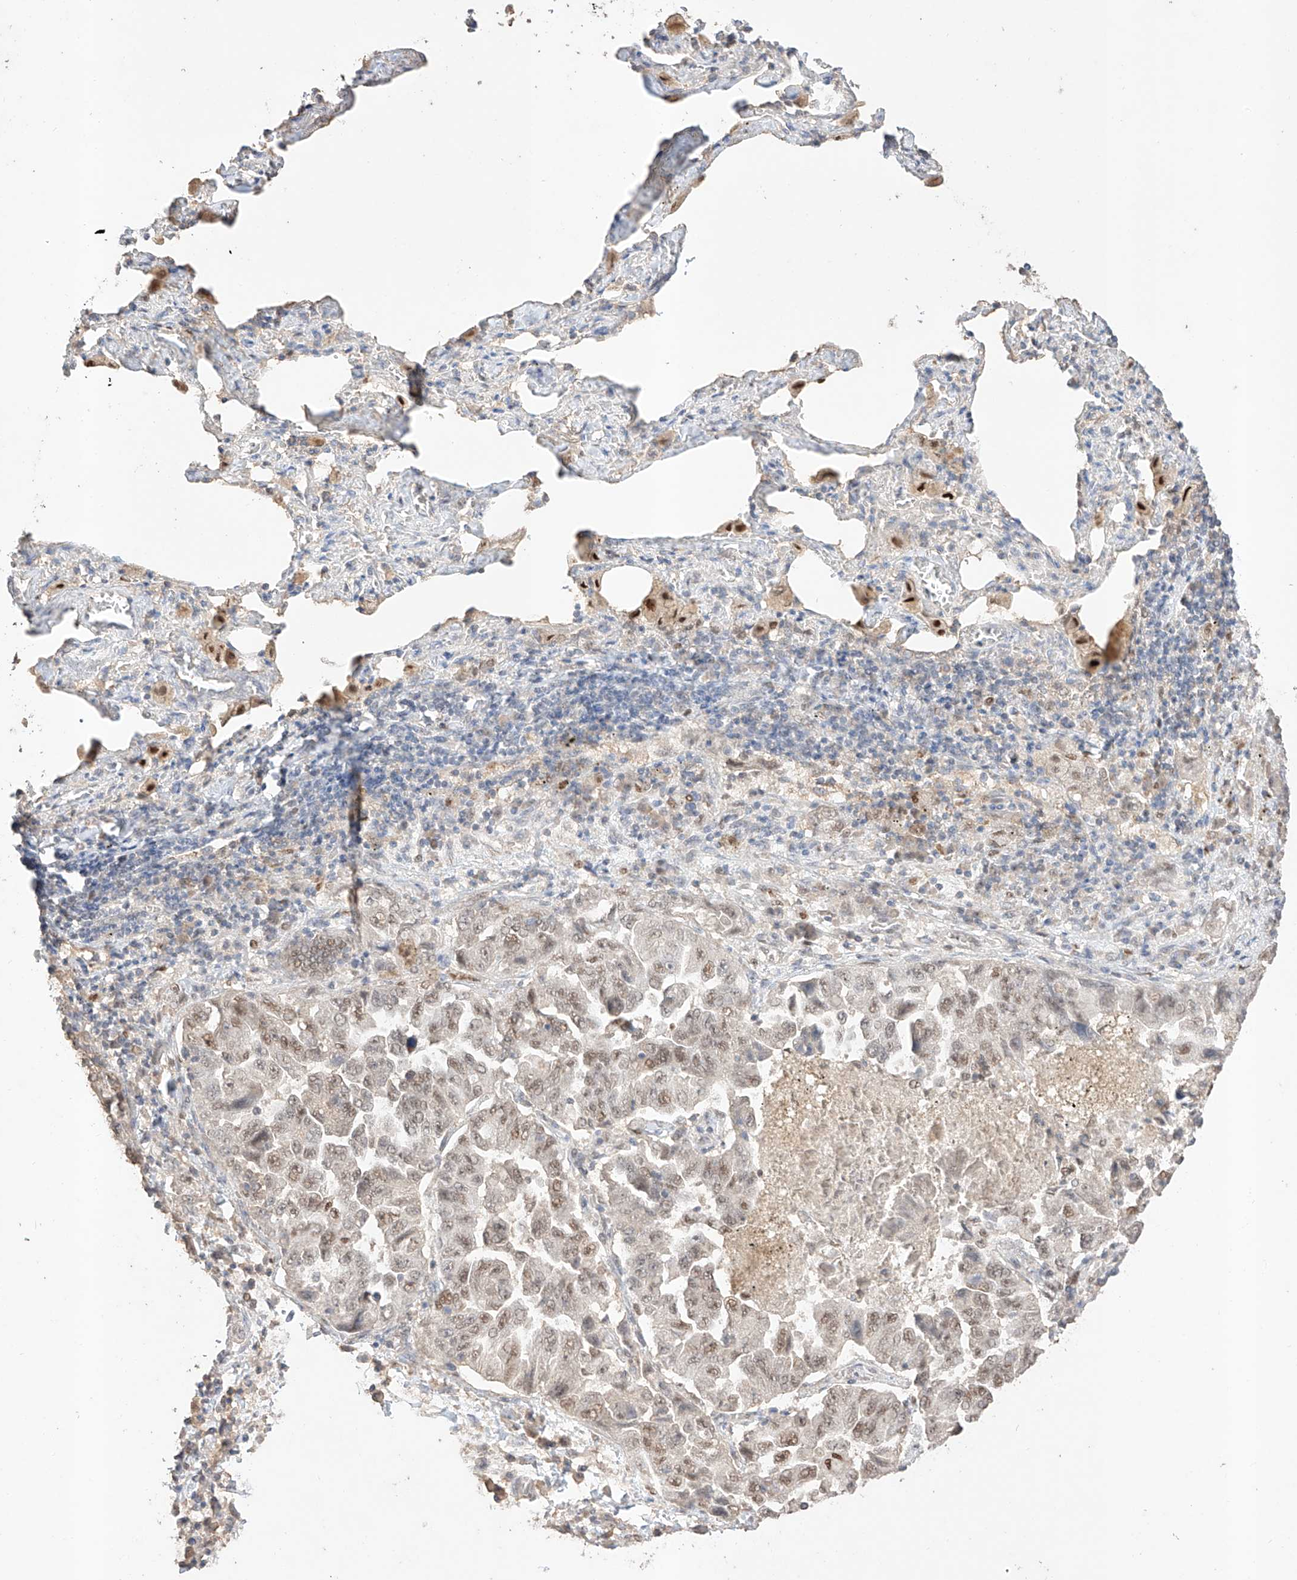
{"staining": {"intensity": "weak", "quantity": ">75%", "location": "nuclear"}, "tissue": "lung cancer", "cell_type": "Tumor cells", "image_type": "cancer", "snomed": [{"axis": "morphology", "description": "Adenocarcinoma, NOS"}, {"axis": "topography", "description": "Lung"}], "caption": "Lung cancer (adenocarcinoma) stained with a brown dye reveals weak nuclear positive positivity in approximately >75% of tumor cells.", "gene": "APIP", "patient": {"sex": "female", "age": 51}}